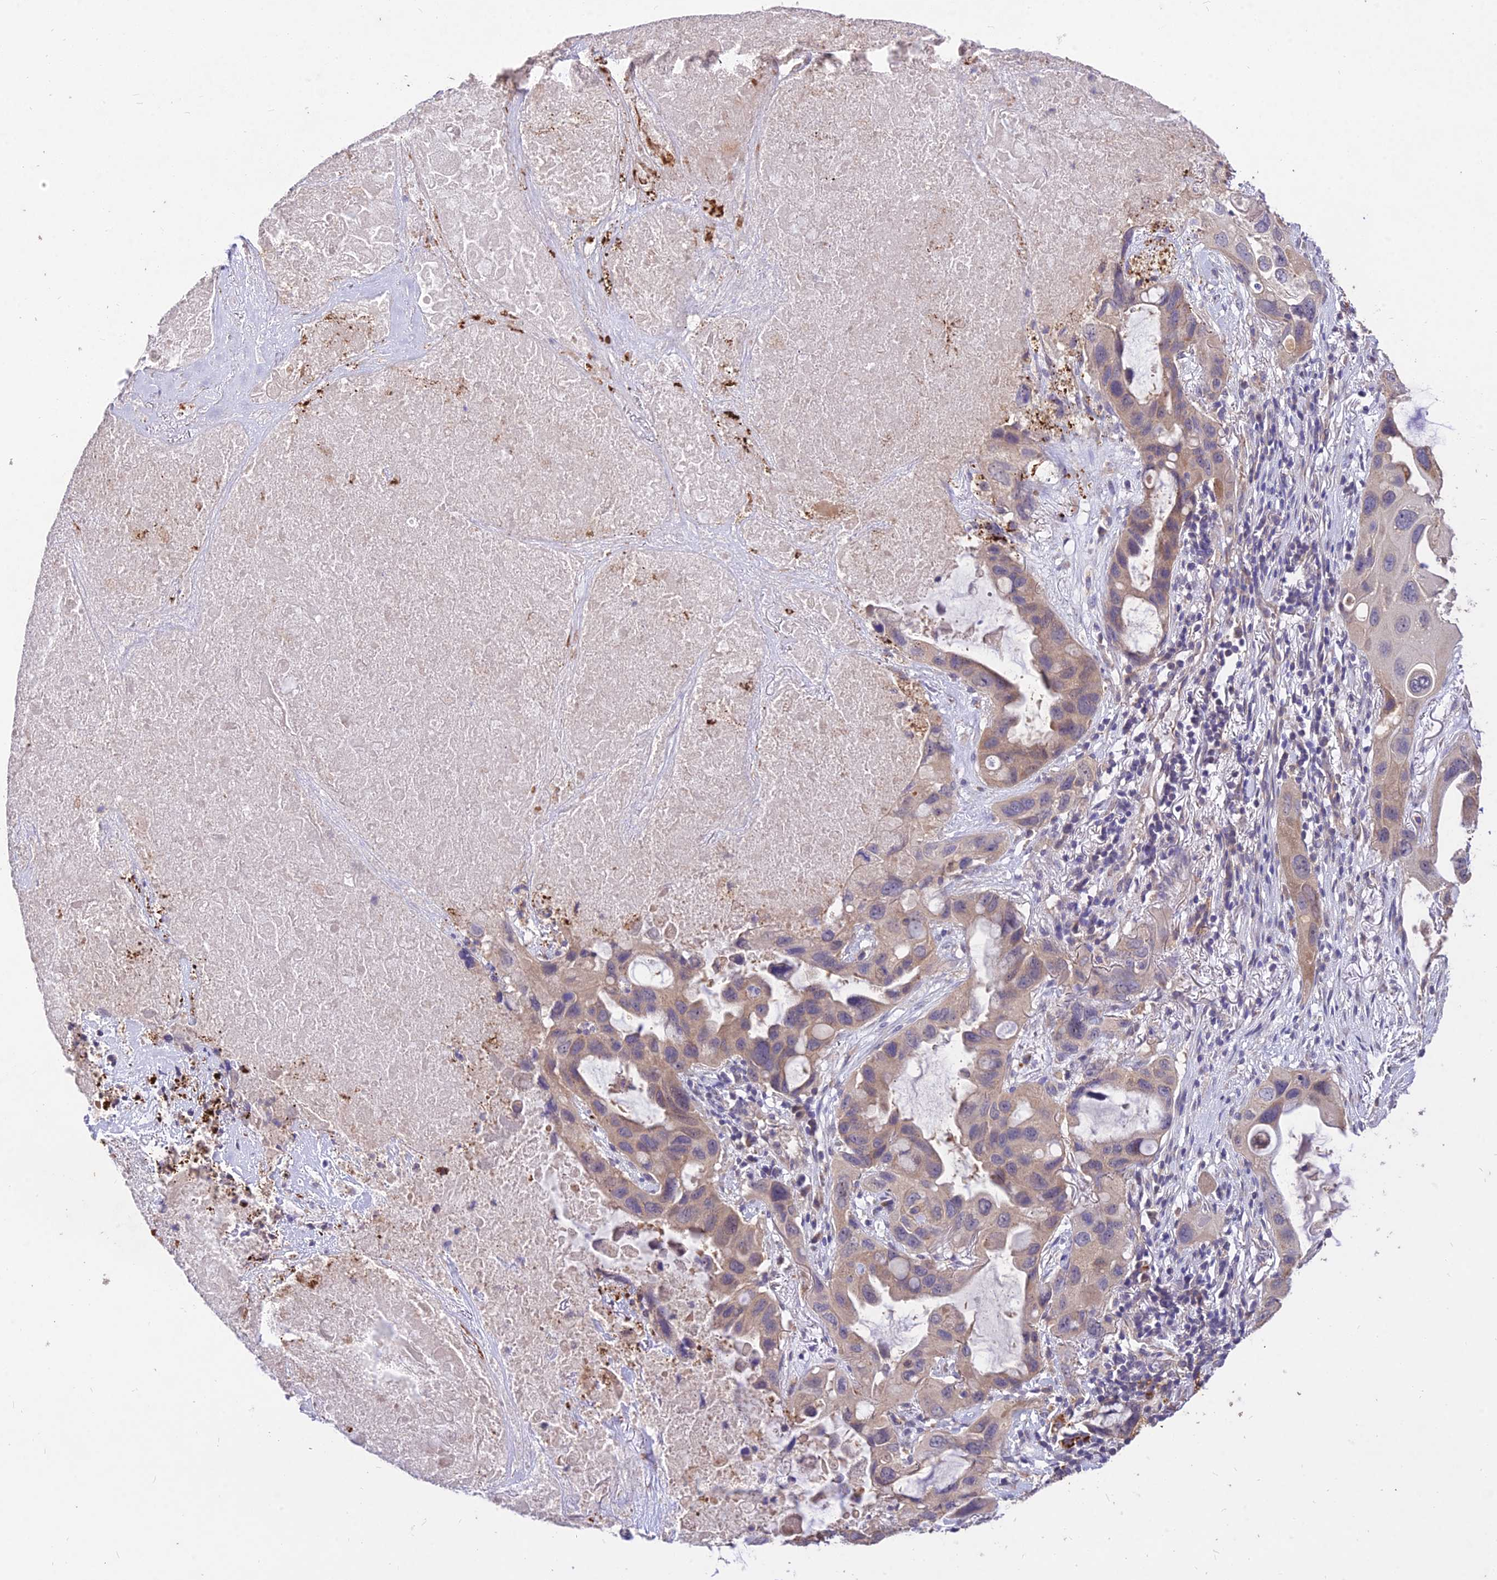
{"staining": {"intensity": "weak", "quantity": "25%-75%", "location": "cytoplasmic/membranous"}, "tissue": "lung cancer", "cell_type": "Tumor cells", "image_type": "cancer", "snomed": [{"axis": "morphology", "description": "Squamous cell carcinoma, NOS"}, {"axis": "topography", "description": "Lung"}], "caption": "High-power microscopy captured an immunohistochemistry micrograph of lung squamous cell carcinoma, revealing weak cytoplasmic/membranous expression in approximately 25%-75% of tumor cells.", "gene": "SDHD", "patient": {"sex": "female", "age": 73}}